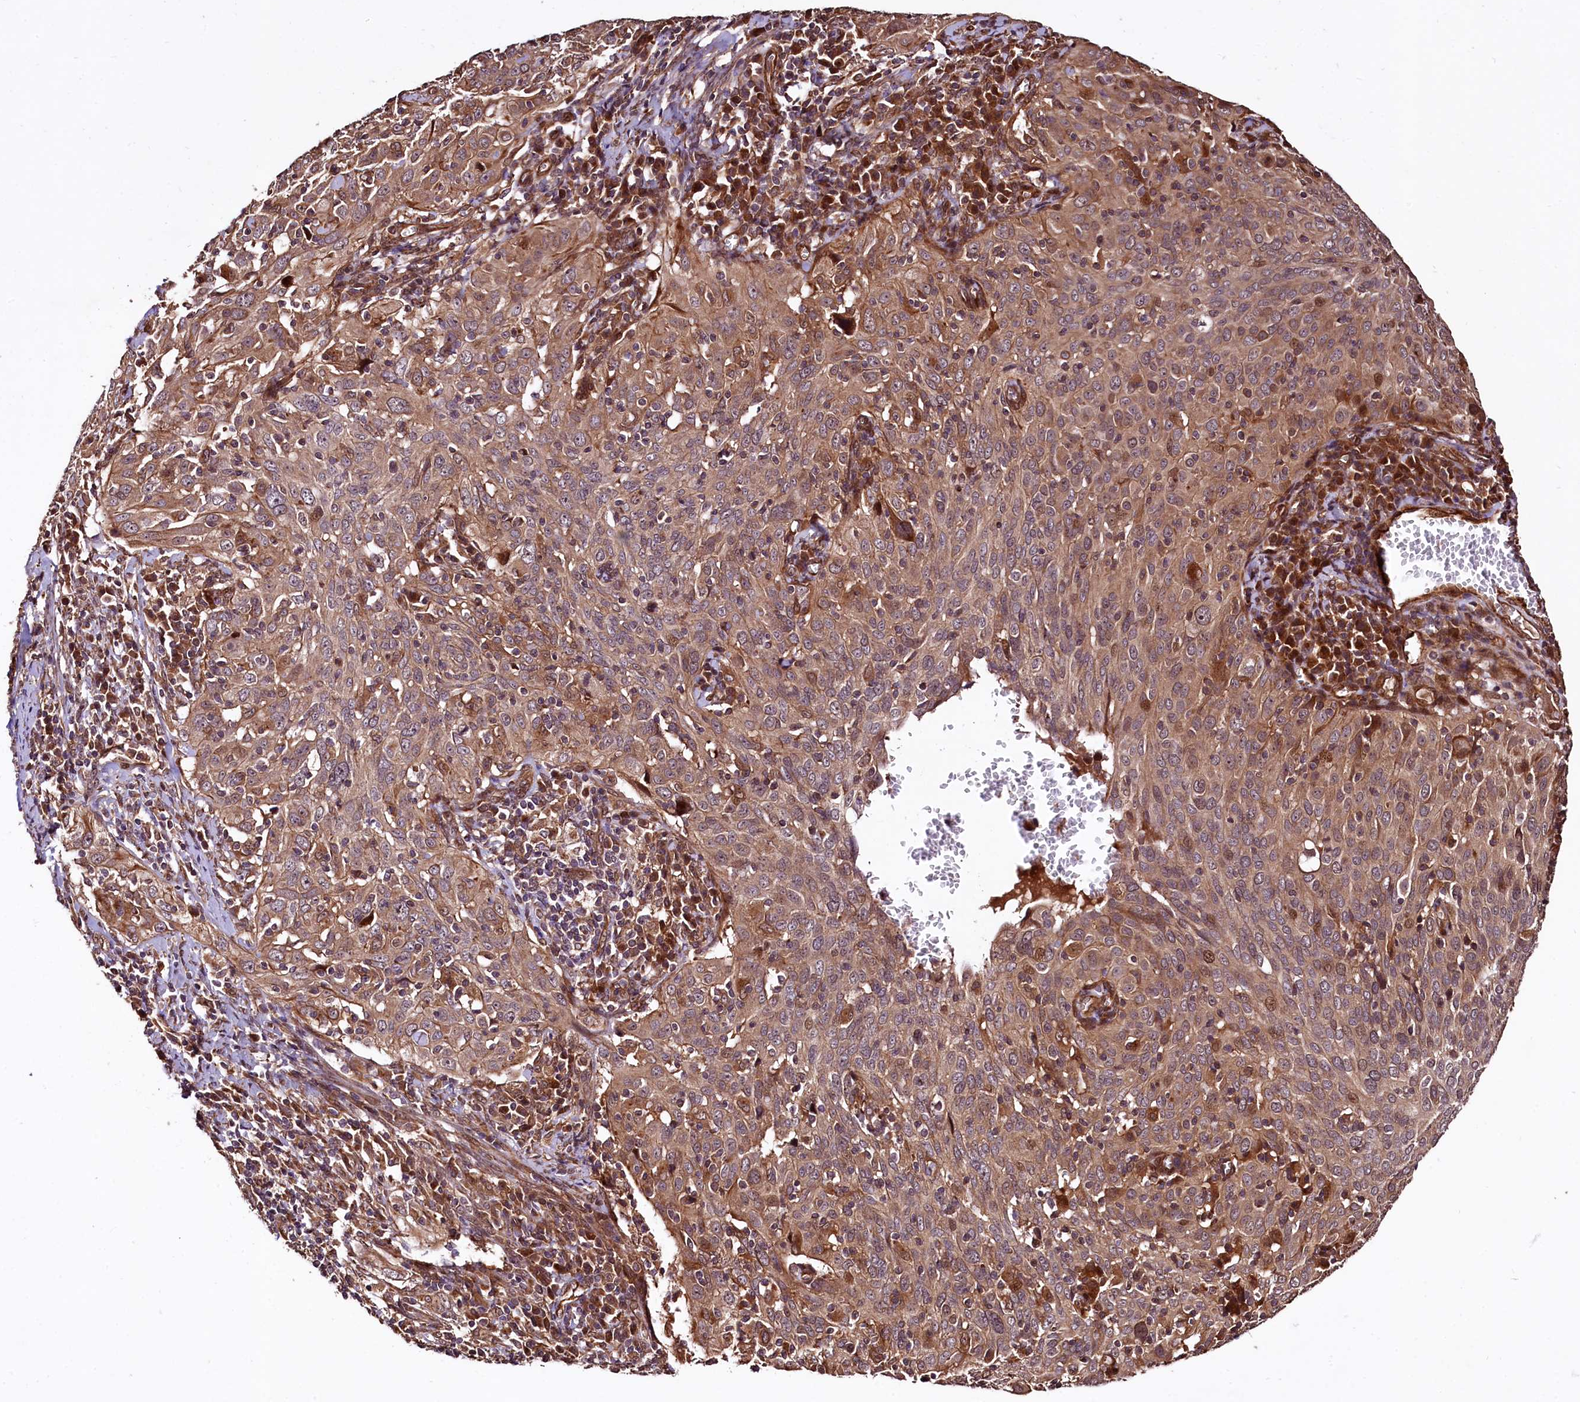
{"staining": {"intensity": "moderate", "quantity": ">75%", "location": "cytoplasmic/membranous"}, "tissue": "cervical cancer", "cell_type": "Tumor cells", "image_type": "cancer", "snomed": [{"axis": "morphology", "description": "Squamous cell carcinoma, NOS"}, {"axis": "topography", "description": "Cervix"}], "caption": "Brown immunohistochemical staining in squamous cell carcinoma (cervical) reveals moderate cytoplasmic/membranous expression in approximately >75% of tumor cells.", "gene": "TBCEL", "patient": {"sex": "female", "age": 31}}